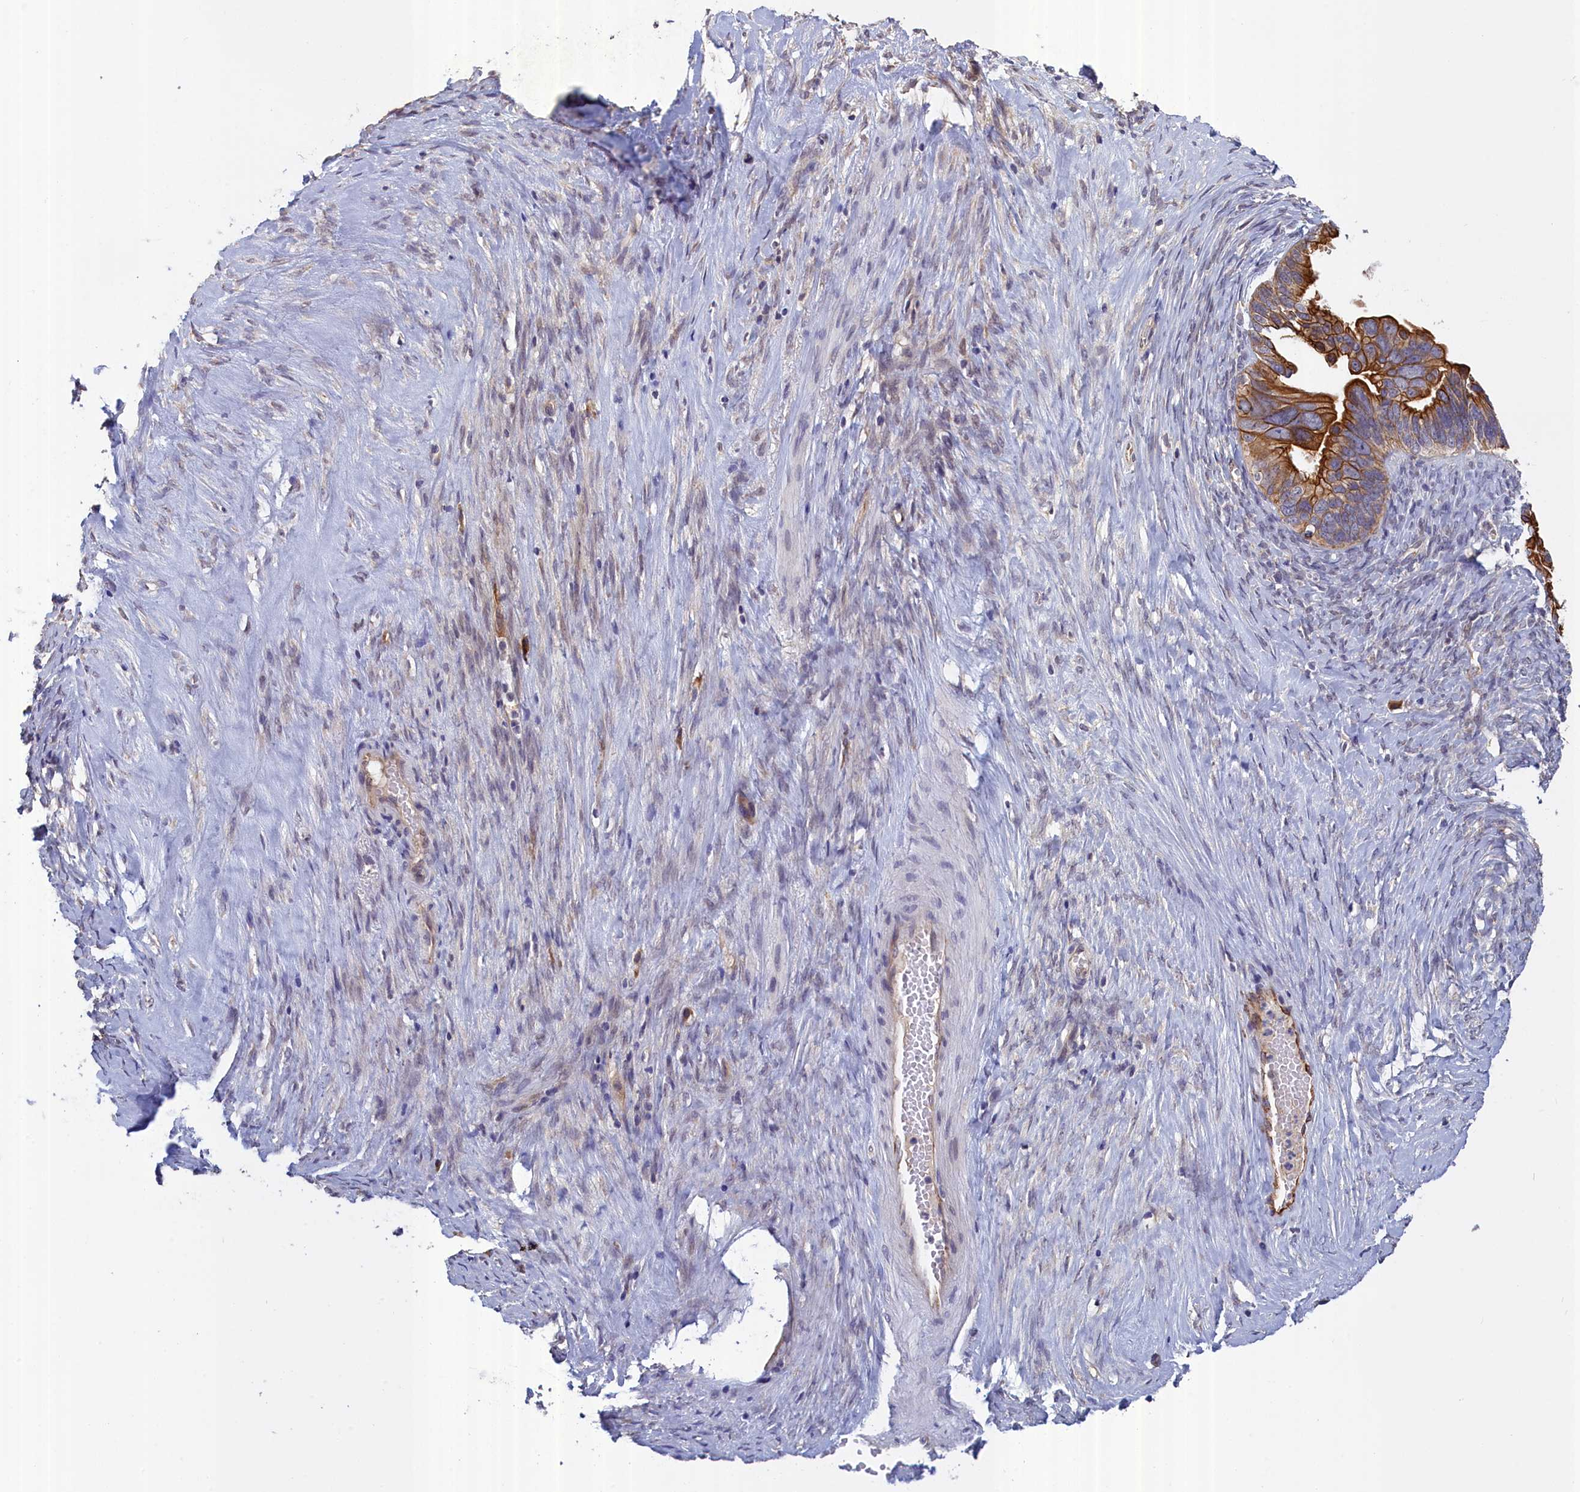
{"staining": {"intensity": "strong", "quantity": "25%-75%", "location": "cytoplasmic/membranous"}, "tissue": "ovarian cancer", "cell_type": "Tumor cells", "image_type": "cancer", "snomed": [{"axis": "morphology", "description": "Cystadenocarcinoma, serous, NOS"}, {"axis": "topography", "description": "Ovary"}], "caption": "Serous cystadenocarcinoma (ovarian) stained with a protein marker displays strong staining in tumor cells.", "gene": "COL19A1", "patient": {"sex": "female", "age": 56}}